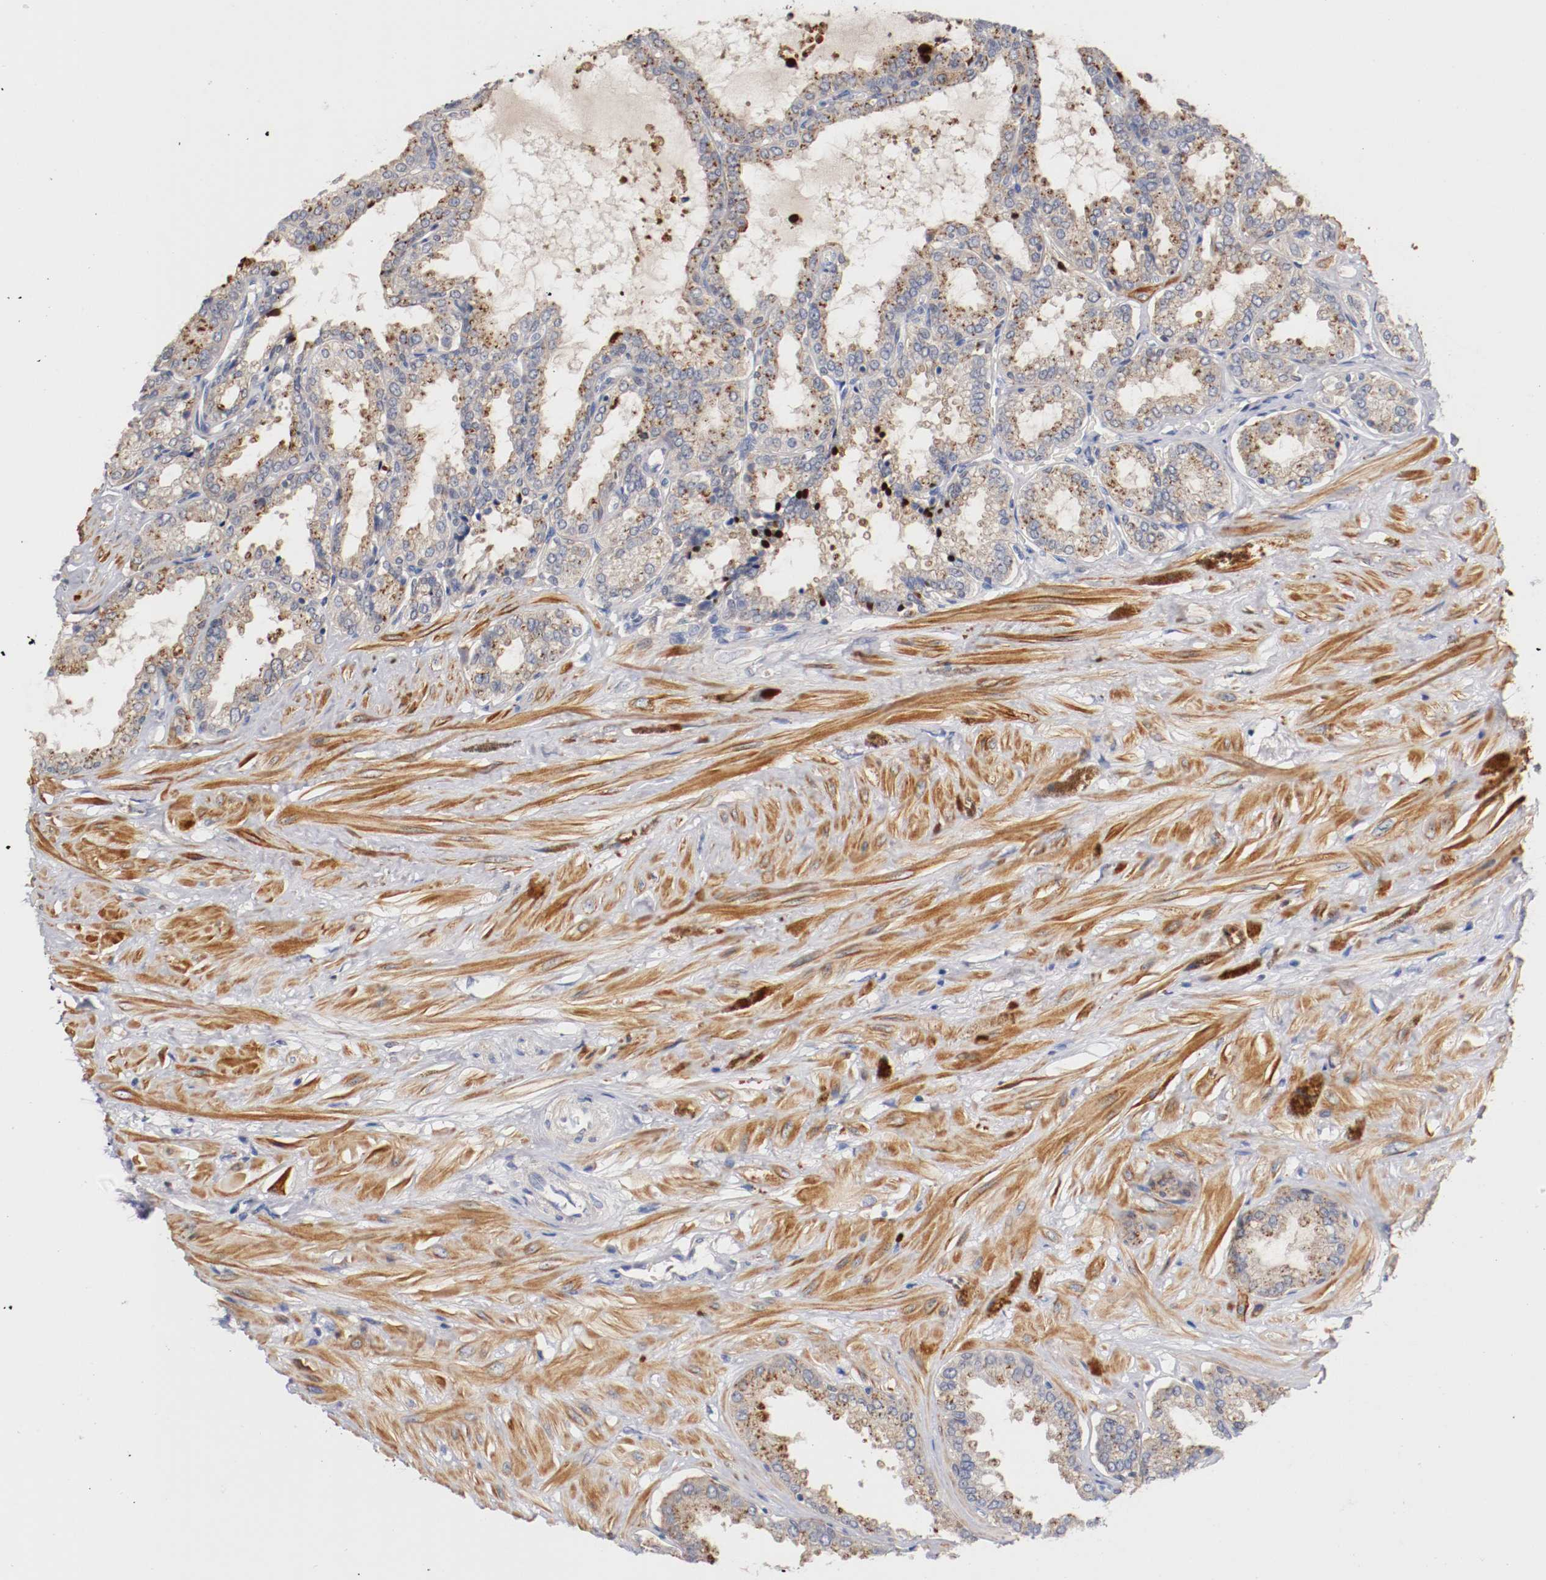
{"staining": {"intensity": "moderate", "quantity": "25%-75%", "location": "cytoplasmic/membranous"}, "tissue": "seminal vesicle", "cell_type": "Glandular cells", "image_type": "normal", "snomed": [{"axis": "morphology", "description": "Normal tissue, NOS"}, {"axis": "topography", "description": "Seminal veicle"}], "caption": "Brown immunohistochemical staining in benign seminal vesicle exhibits moderate cytoplasmic/membranous expression in about 25%-75% of glandular cells.", "gene": "SEMA5A", "patient": {"sex": "male", "age": 46}}